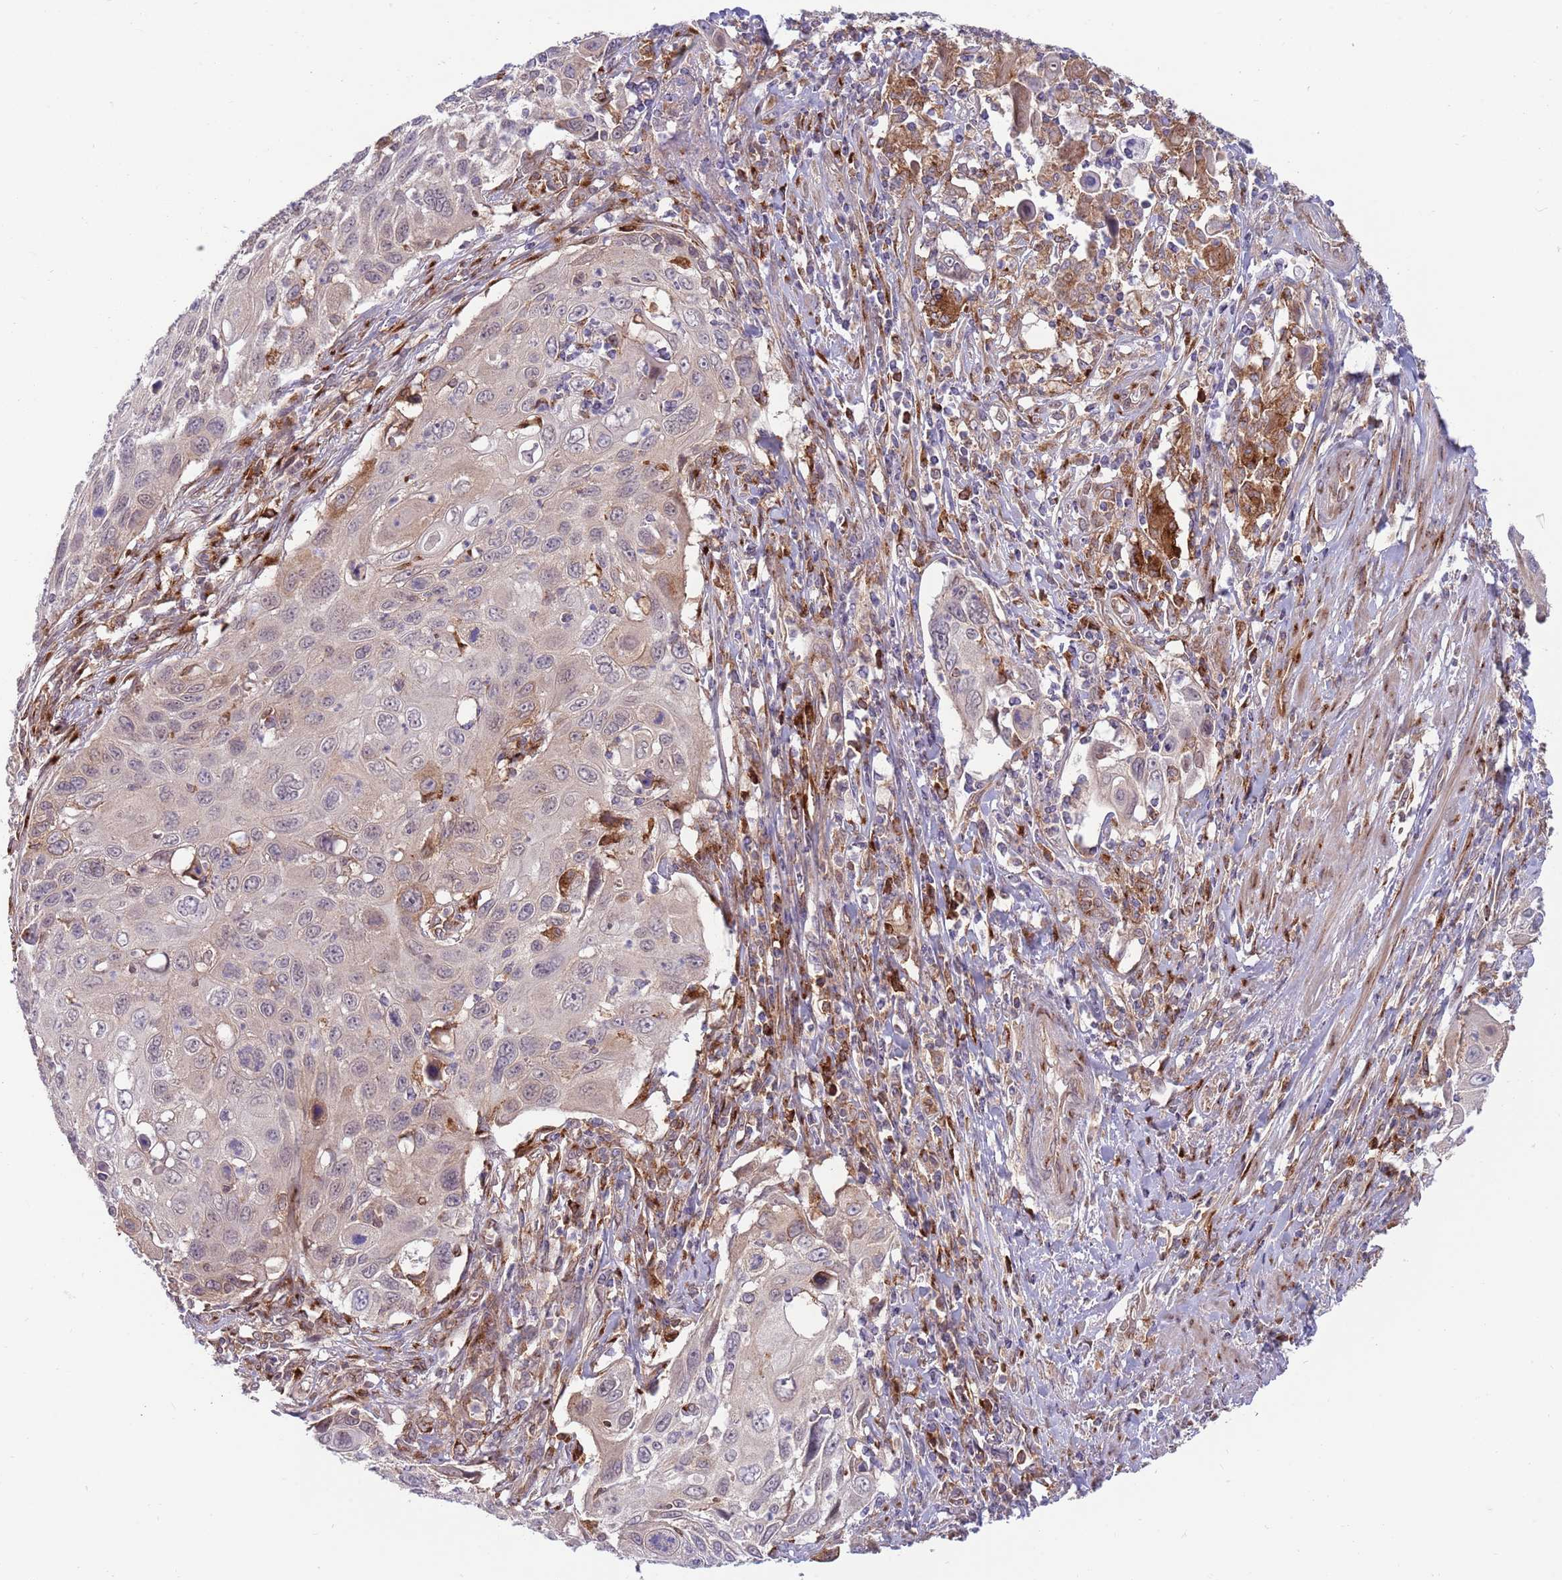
{"staining": {"intensity": "moderate", "quantity": "<25%", "location": "cytoplasmic/membranous"}, "tissue": "cervical cancer", "cell_type": "Tumor cells", "image_type": "cancer", "snomed": [{"axis": "morphology", "description": "Squamous cell carcinoma, NOS"}, {"axis": "topography", "description": "Cervix"}], "caption": "Cervical cancer (squamous cell carcinoma) was stained to show a protein in brown. There is low levels of moderate cytoplasmic/membranous staining in about <25% of tumor cells.", "gene": "BTBD7", "patient": {"sex": "female", "age": 70}}